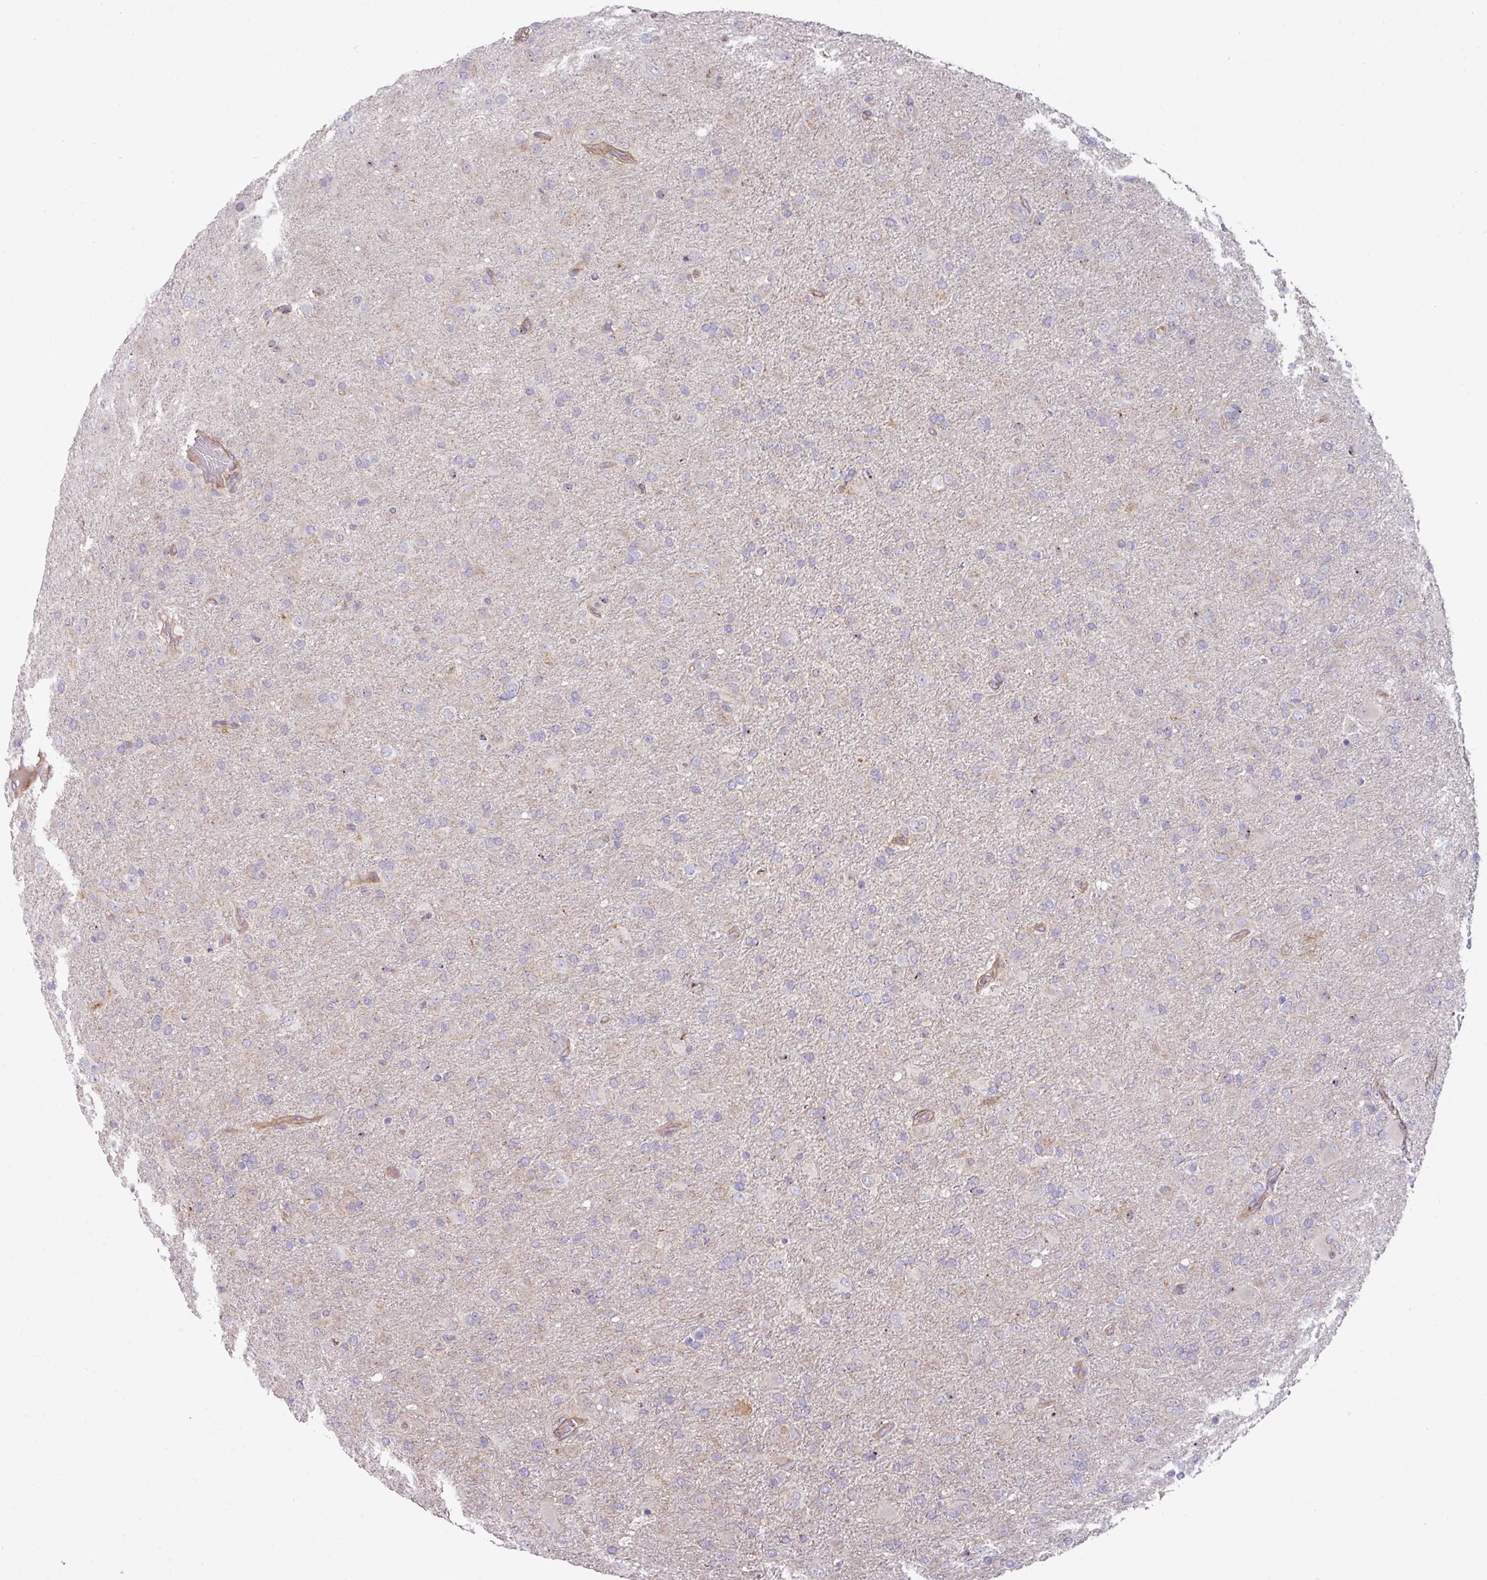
{"staining": {"intensity": "negative", "quantity": "none", "location": "none"}, "tissue": "glioma", "cell_type": "Tumor cells", "image_type": "cancer", "snomed": [{"axis": "morphology", "description": "Glioma, malignant, Low grade"}, {"axis": "topography", "description": "Brain"}], "caption": "A histopathology image of malignant glioma (low-grade) stained for a protein shows no brown staining in tumor cells.", "gene": "CASP2", "patient": {"sex": "male", "age": 65}}